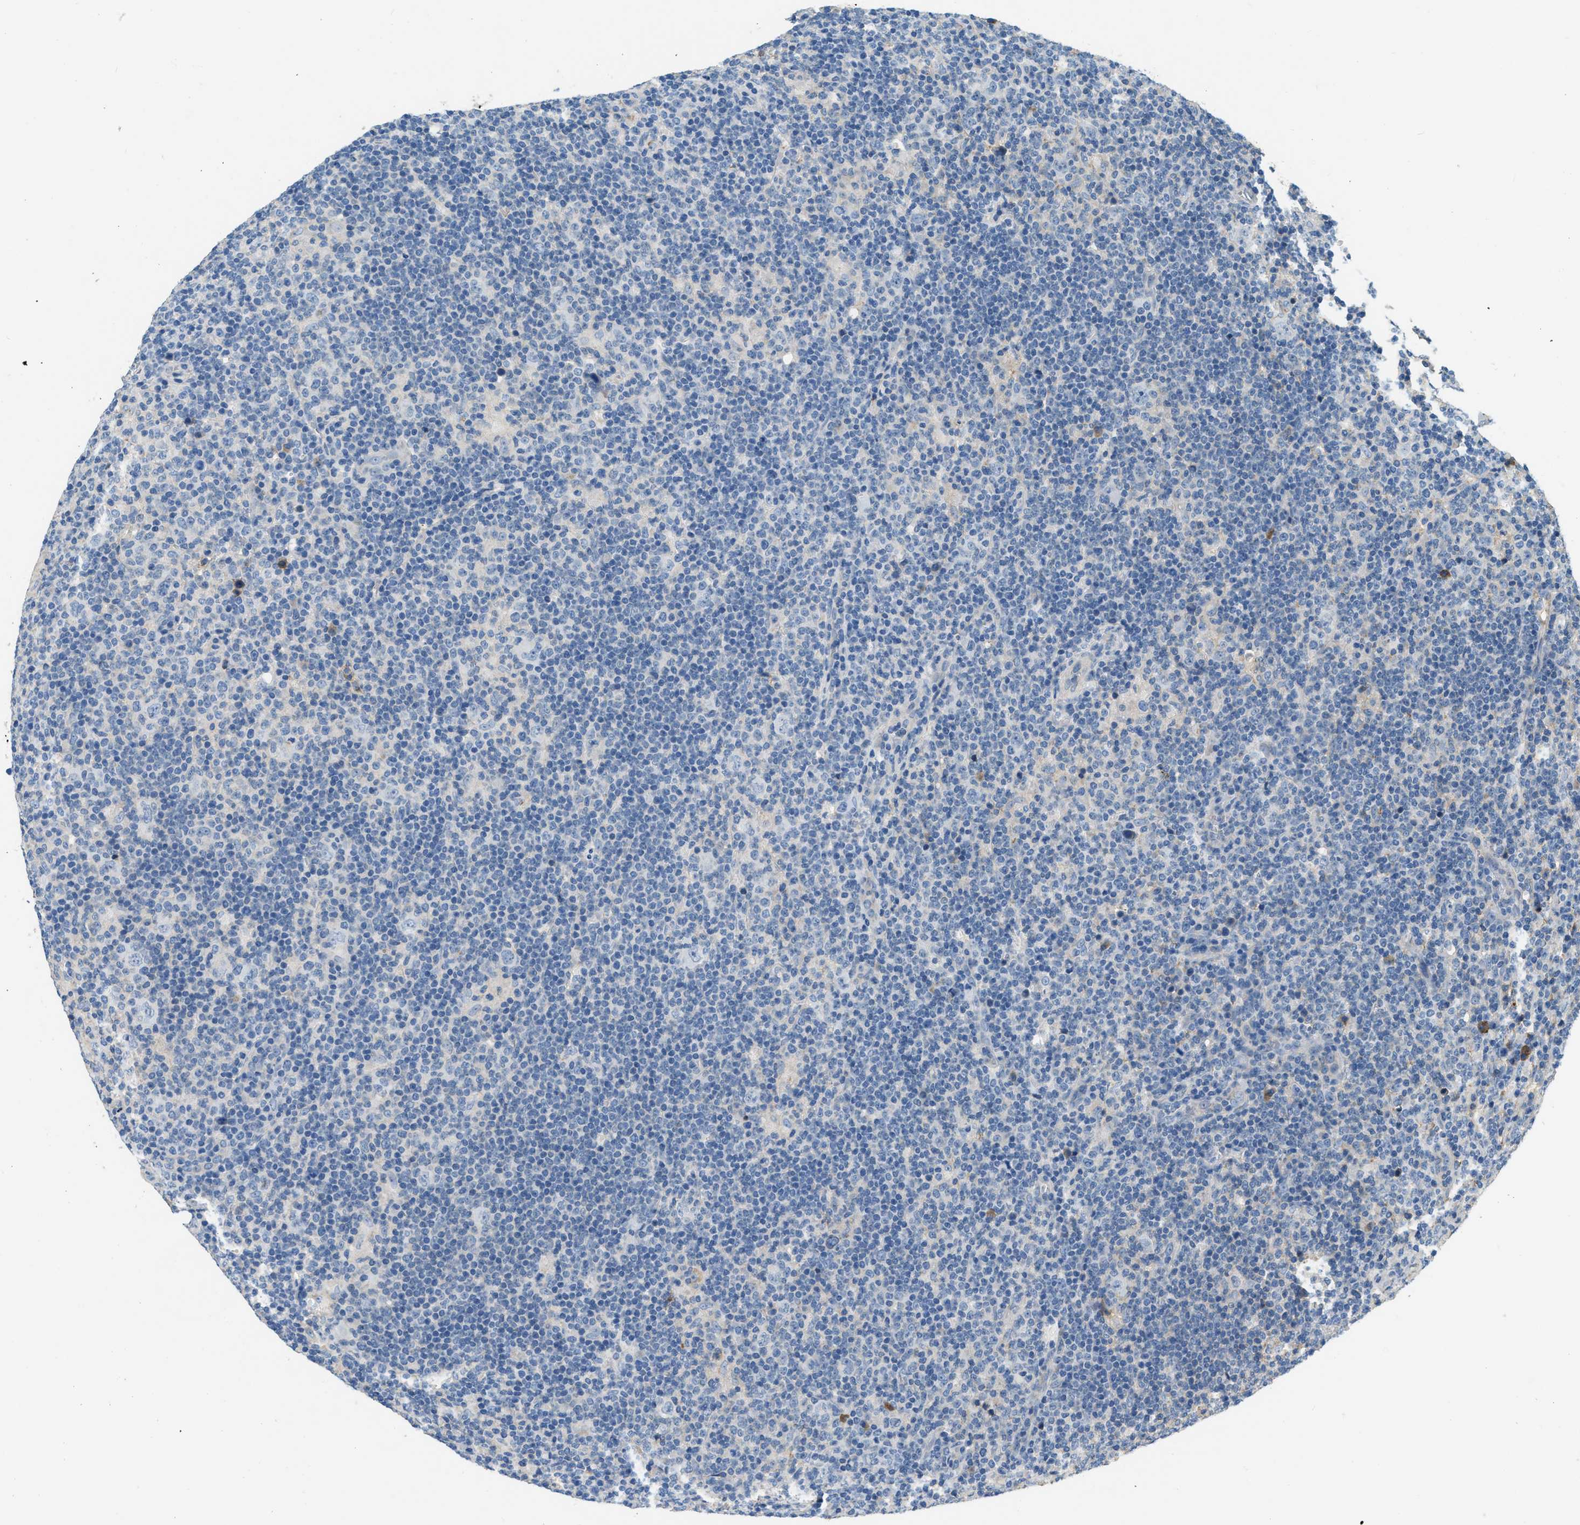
{"staining": {"intensity": "negative", "quantity": "none", "location": "none"}, "tissue": "lymphoma", "cell_type": "Tumor cells", "image_type": "cancer", "snomed": [{"axis": "morphology", "description": "Hodgkin's disease, NOS"}, {"axis": "topography", "description": "Lymph node"}], "caption": "Immunohistochemistry micrograph of Hodgkin's disease stained for a protein (brown), which displays no positivity in tumor cells. (DAB (3,3'-diaminobenzidine) immunohistochemistry visualized using brightfield microscopy, high magnification).", "gene": "STC1", "patient": {"sex": "female", "age": 57}}